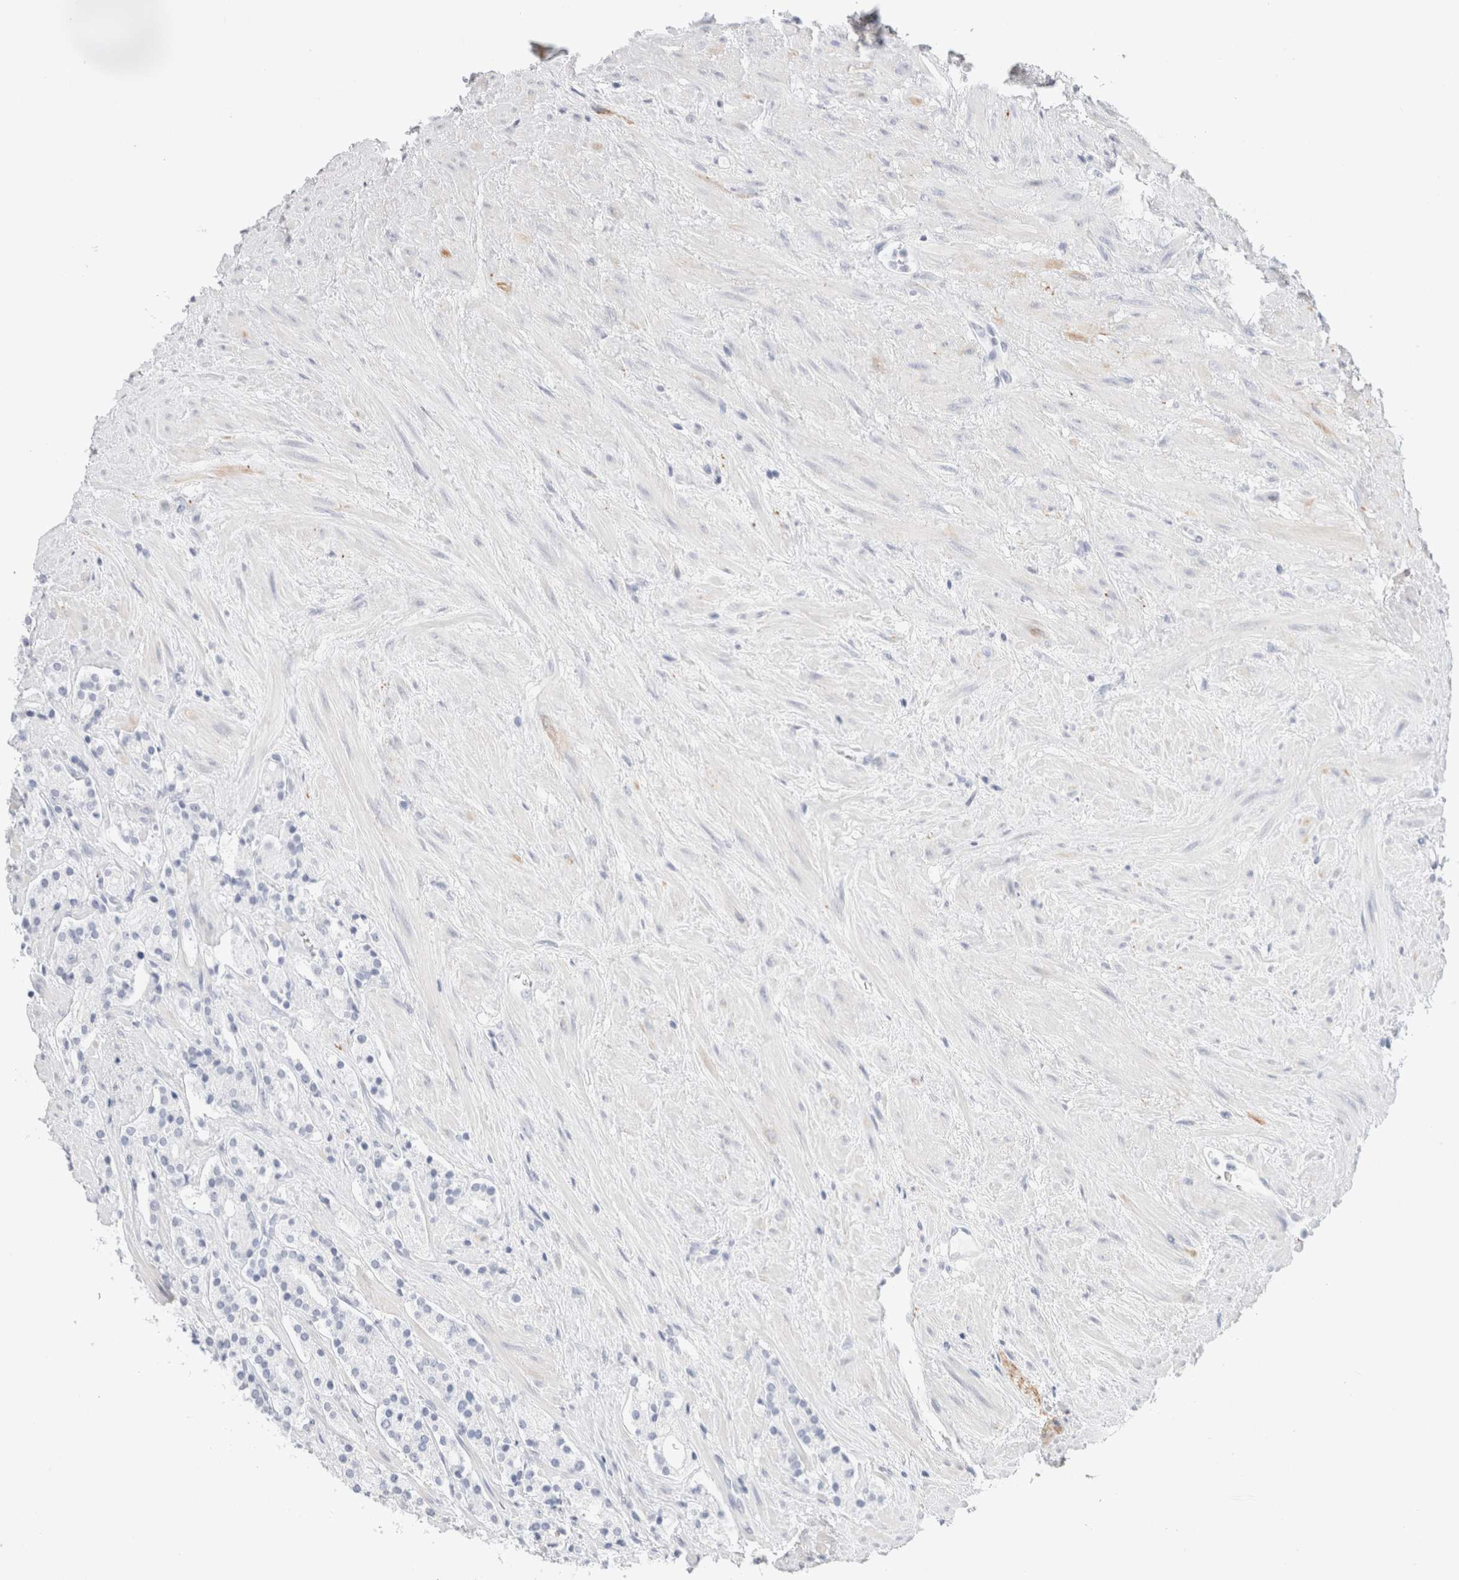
{"staining": {"intensity": "negative", "quantity": "none", "location": "none"}, "tissue": "prostate cancer", "cell_type": "Tumor cells", "image_type": "cancer", "snomed": [{"axis": "morphology", "description": "Adenocarcinoma, High grade"}, {"axis": "topography", "description": "Prostate"}], "caption": "DAB (3,3'-diaminobenzidine) immunohistochemical staining of high-grade adenocarcinoma (prostate) demonstrates no significant positivity in tumor cells. The staining is performed using DAB brown chromogen with nuclei counter-stained in using hematoxylin.", "gene": "RTN4", "patient": {"sex": "male", "age": 71}}